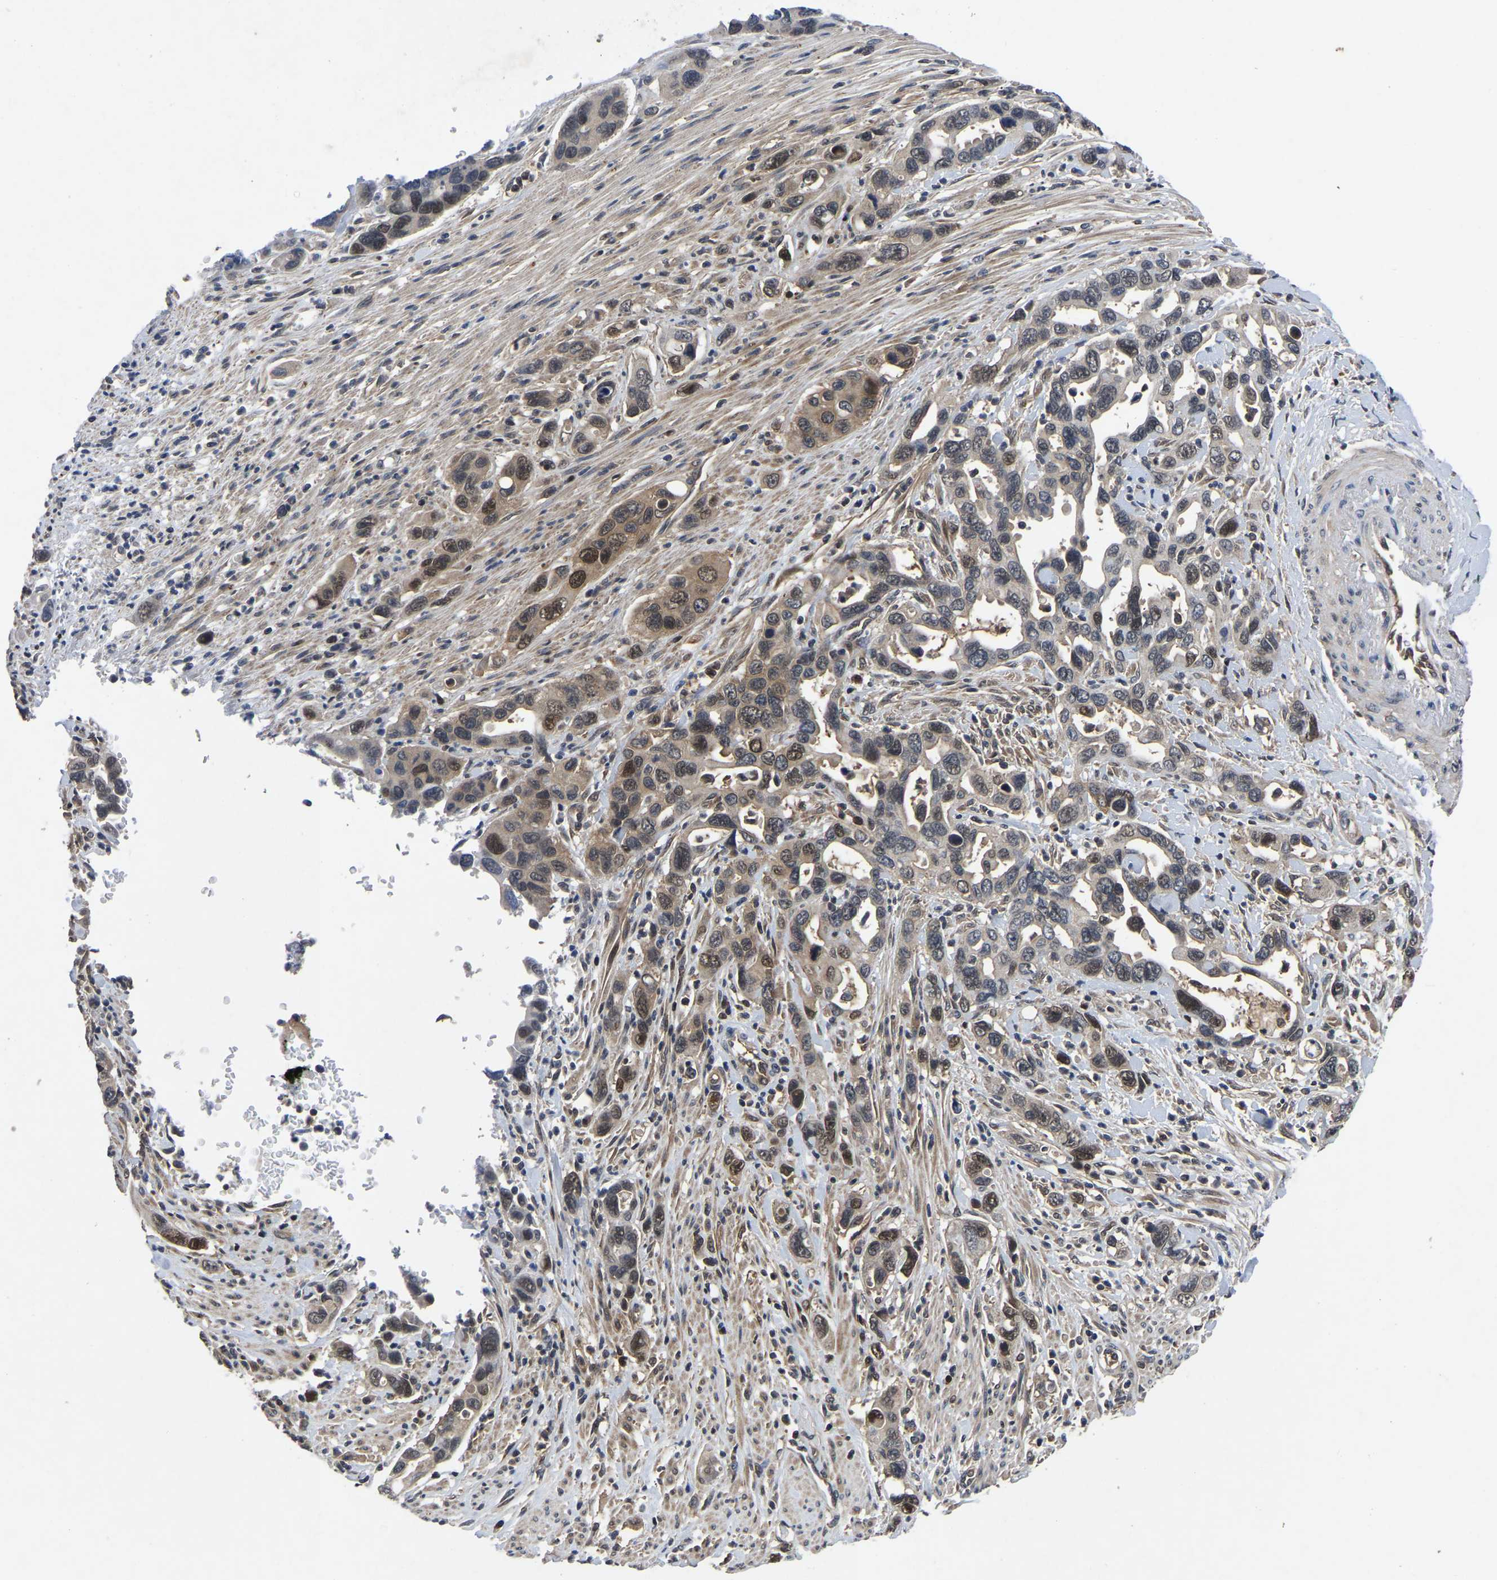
{"staining": {"intensity": "moderate", "quantity": "25%-75%", "location": "cytoplasmic/membranous,nuclear"}, "tissue": "pancreatic cancer", "cell_type": "Tumor cells", "image_type": "cancer", "snomed": [{"axis": "morphology", "description": "Adenocarcinoma, NOS"}, {"axis": "topography", "description": "Pancreas"}], "caption": "High-power microscopy captured an IHC histopathology image of pancreatic cancer, revealing moderate cytoplasmic/membranous and nuclear staining in about 25%-75% of tumor cells.", "gene": "FGD5", "patient": {"sex": "female", "age": 70}}